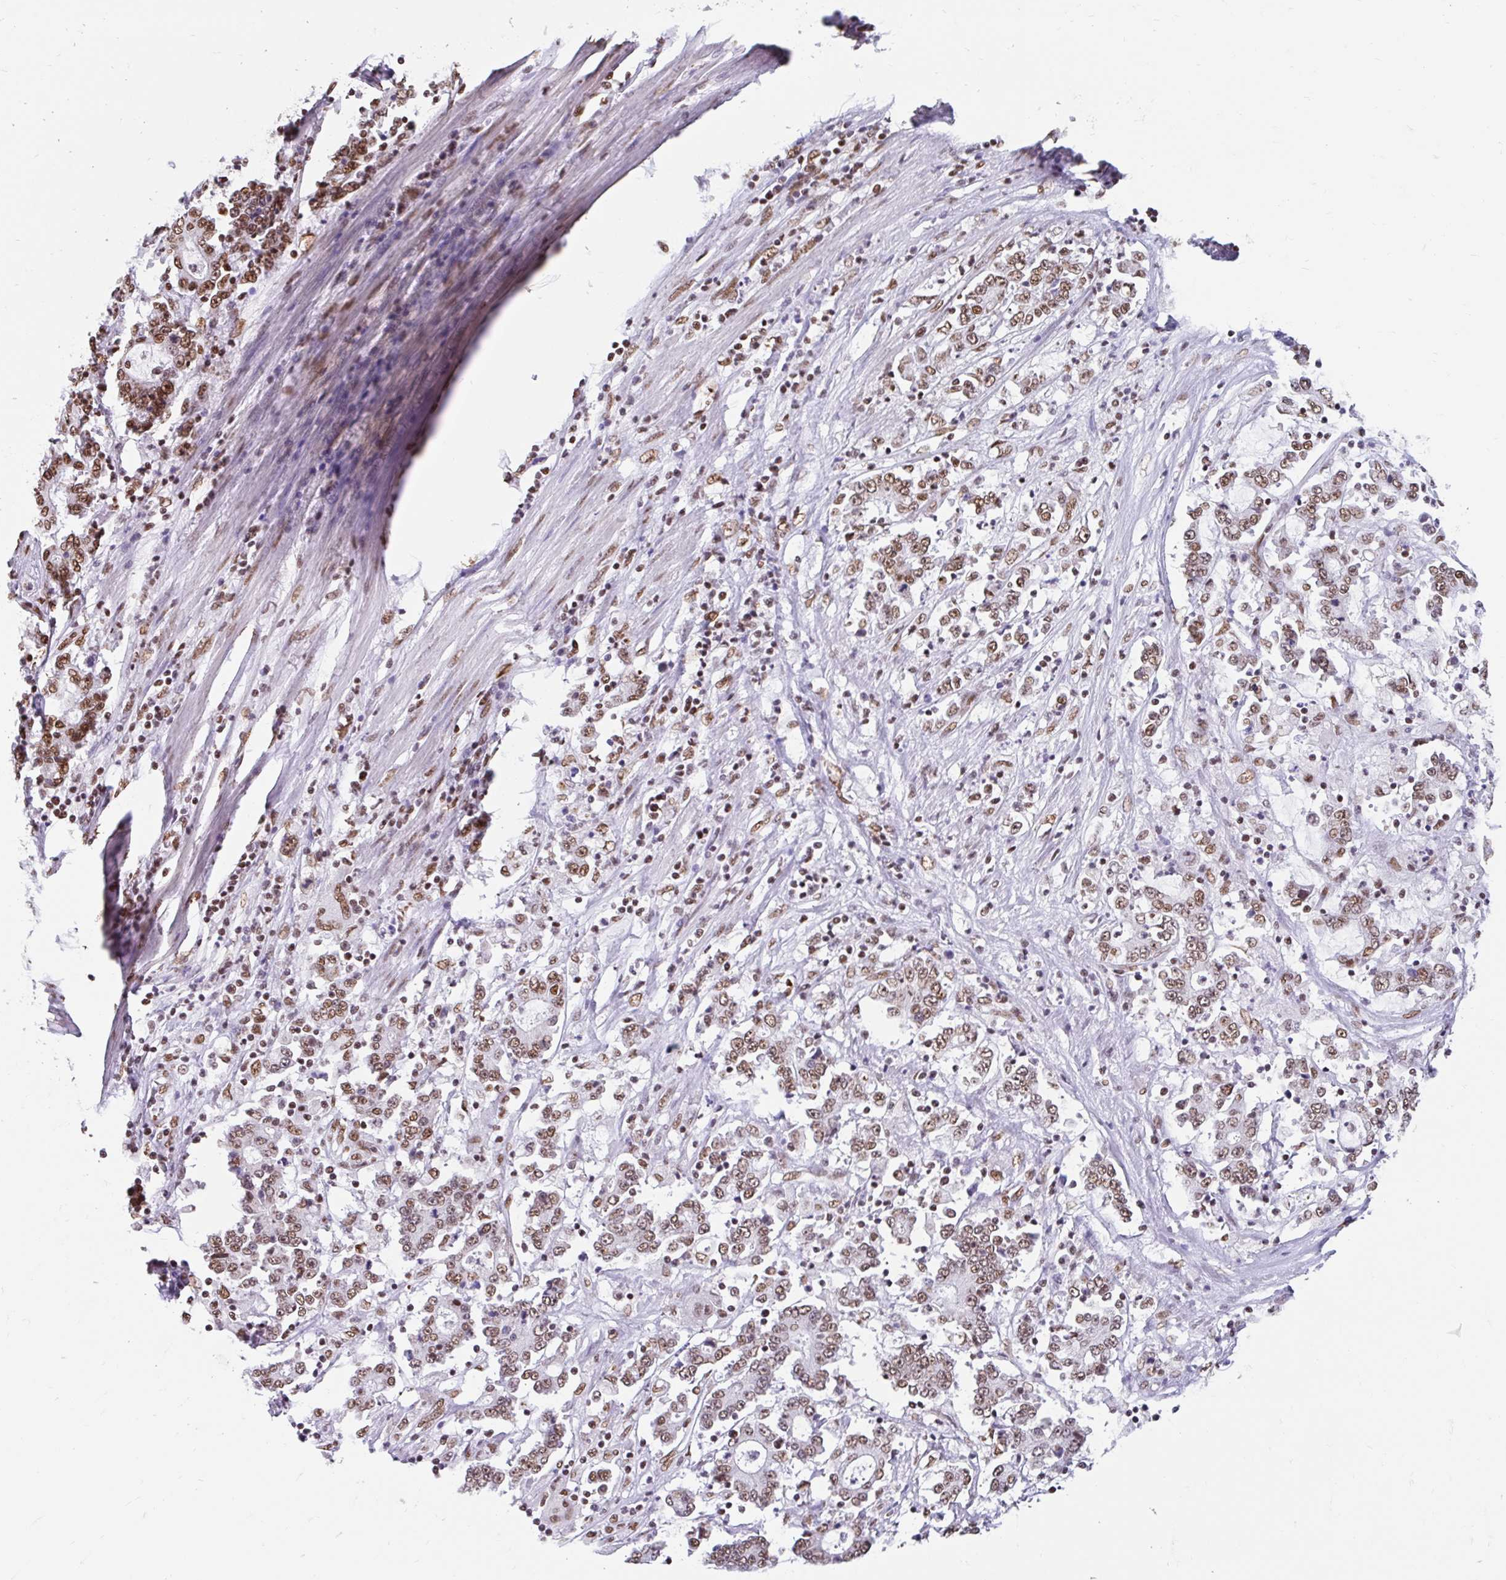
{"staining": {"intensity": "moderate", "quantity": ">75%", "location": "nuclear"}, "tissue": "stomach cancer", "cell_type": "Tumor cells", "image_type": "cancer", "snomed": [{"axis": "morphology", "description": "Adenocarcinoma, NOS"}, {"axis": "topography", "description": "Stomach, upper"}], "caption": "A histopathology image of adenocarcinoma (stomach) stained for a protein shows moderate nuclear brown staining in tumor cells.", "gene": "KHDRBS1", "patient": {"sex": "male", "age": 68}}